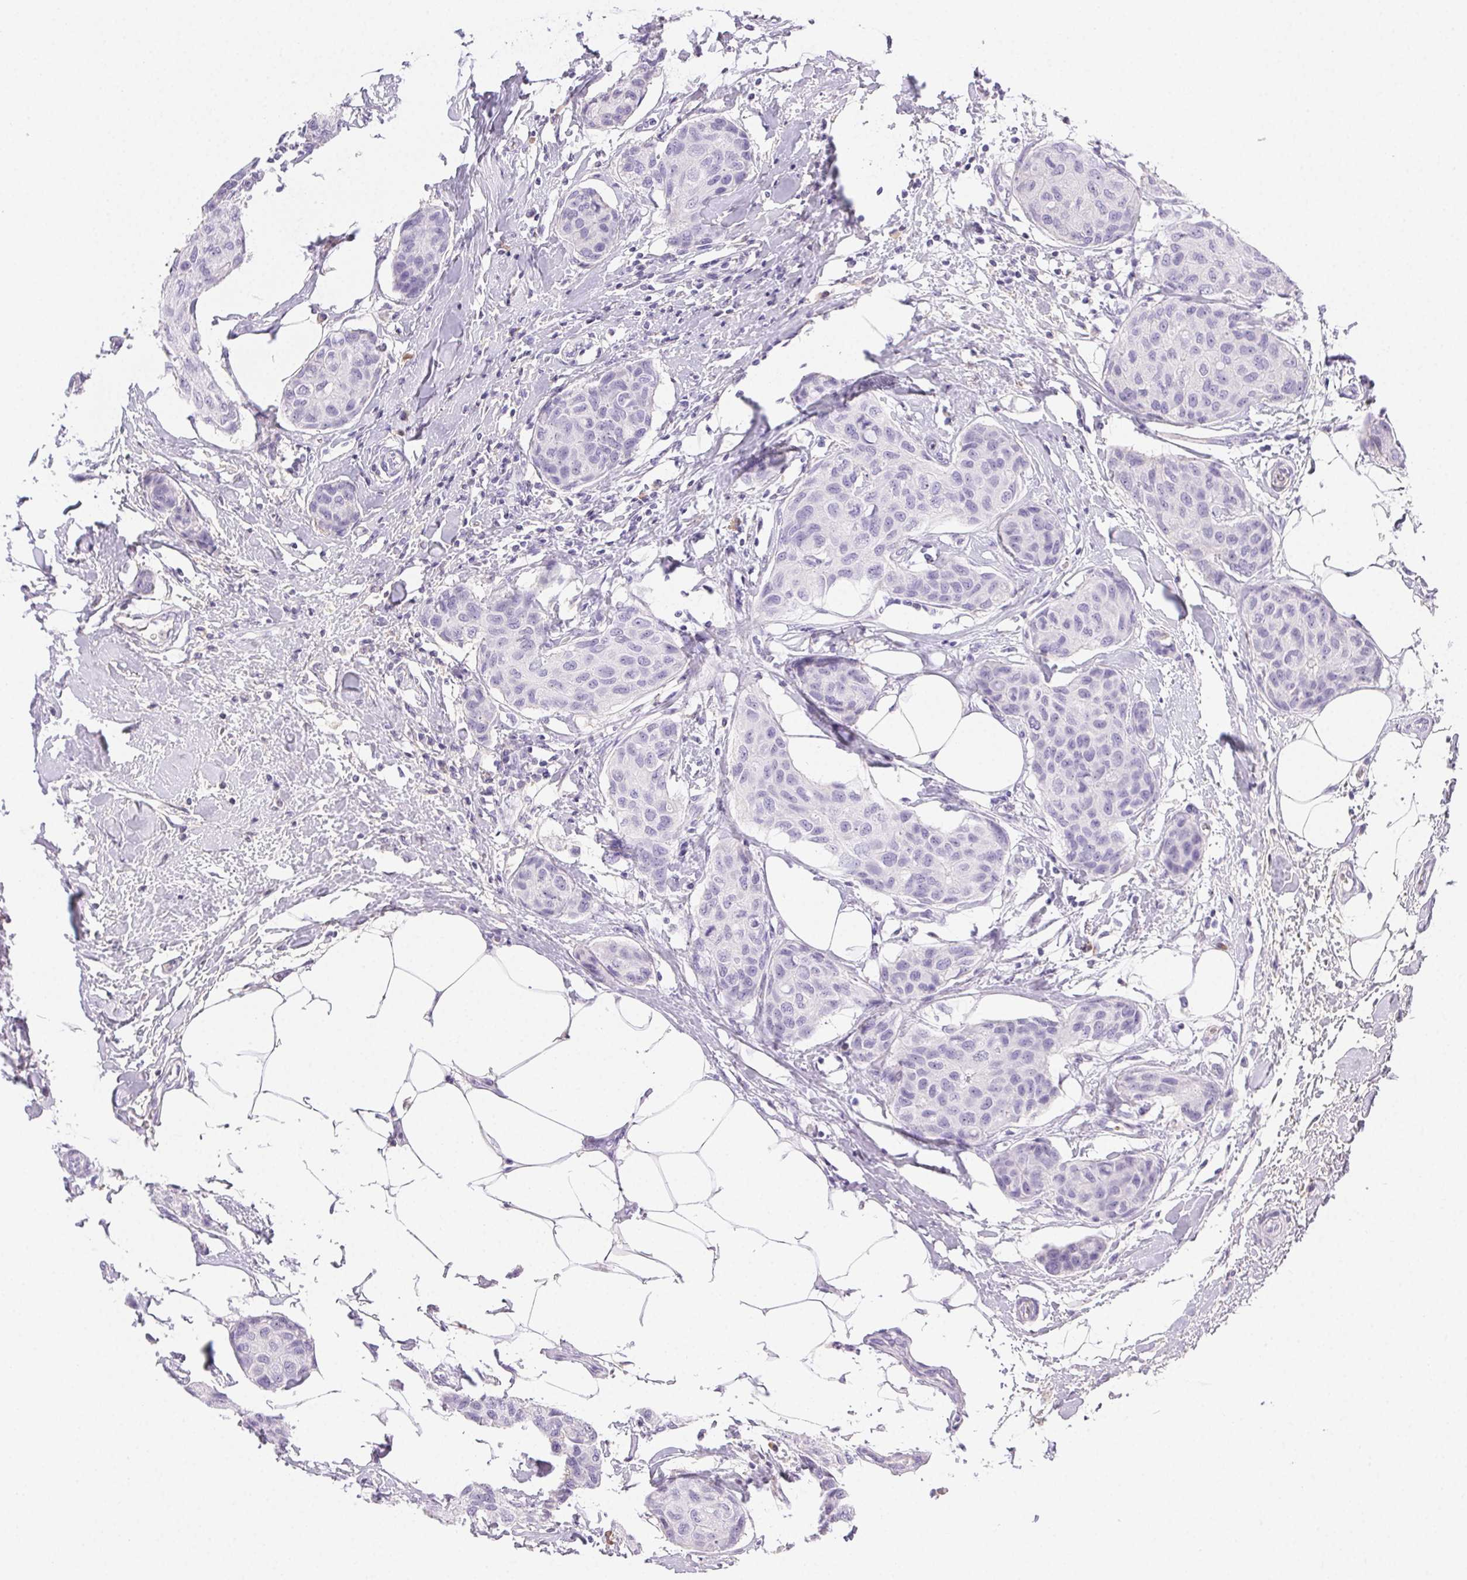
{"staining": {"intensity": "negative", "quantity": "none", "location": "none"}, "tissue": "breast cancer", "cell_type": "Tumor cells", "image_type": "cancer", "snomed": [{"axis": "morphology", "description": "Duct carcinoma"}, {"axis": "topography", "description": "Breast"}], "caption": "This is an IHC image of breast cancer (invasive ductal carcinoma). There is no expression in tumor cells.", "gene": "PADI4", "patient": {"sex": "female", "age": 80}}